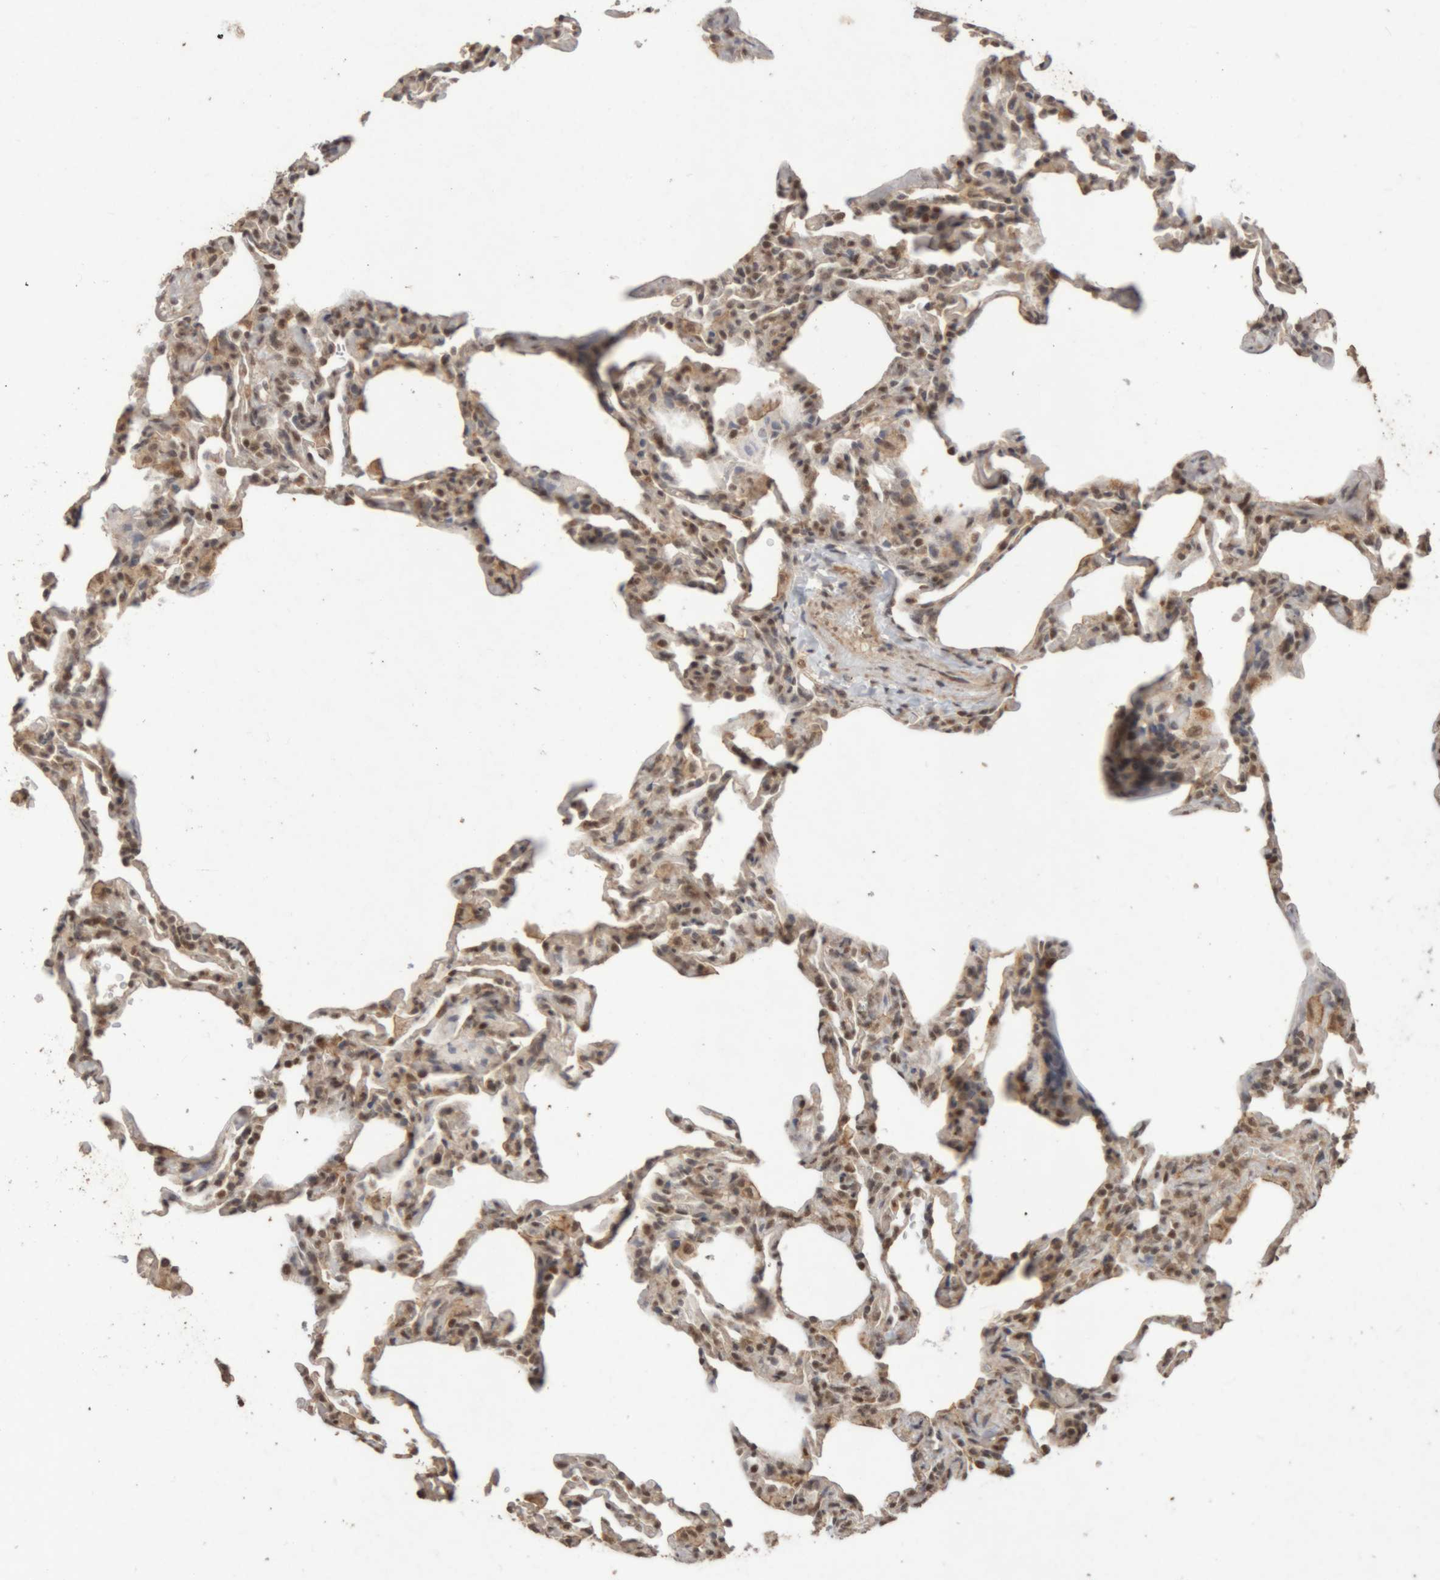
{"staining": {"intensity": "moderate", "quantity": "25%-75%", "location": "cytoplasmic/membranous,nuclear"}, "tissue": "lung", "cell_type": "Alveolar cells", "image_type": "normal", "snomed": [{"axis": "morphology", "description": "Normal tissue, NOS"}, {"axis": "topography", "description": "Lung"}], "caption": "A medium amount of moderate cytoplasmic/membranous,nuclear expression is seen in approximately 25%-75% of alveolar cells in normal lung.", "gene": "KEAP1", "patient": {"sex": "male", "age": 20}}